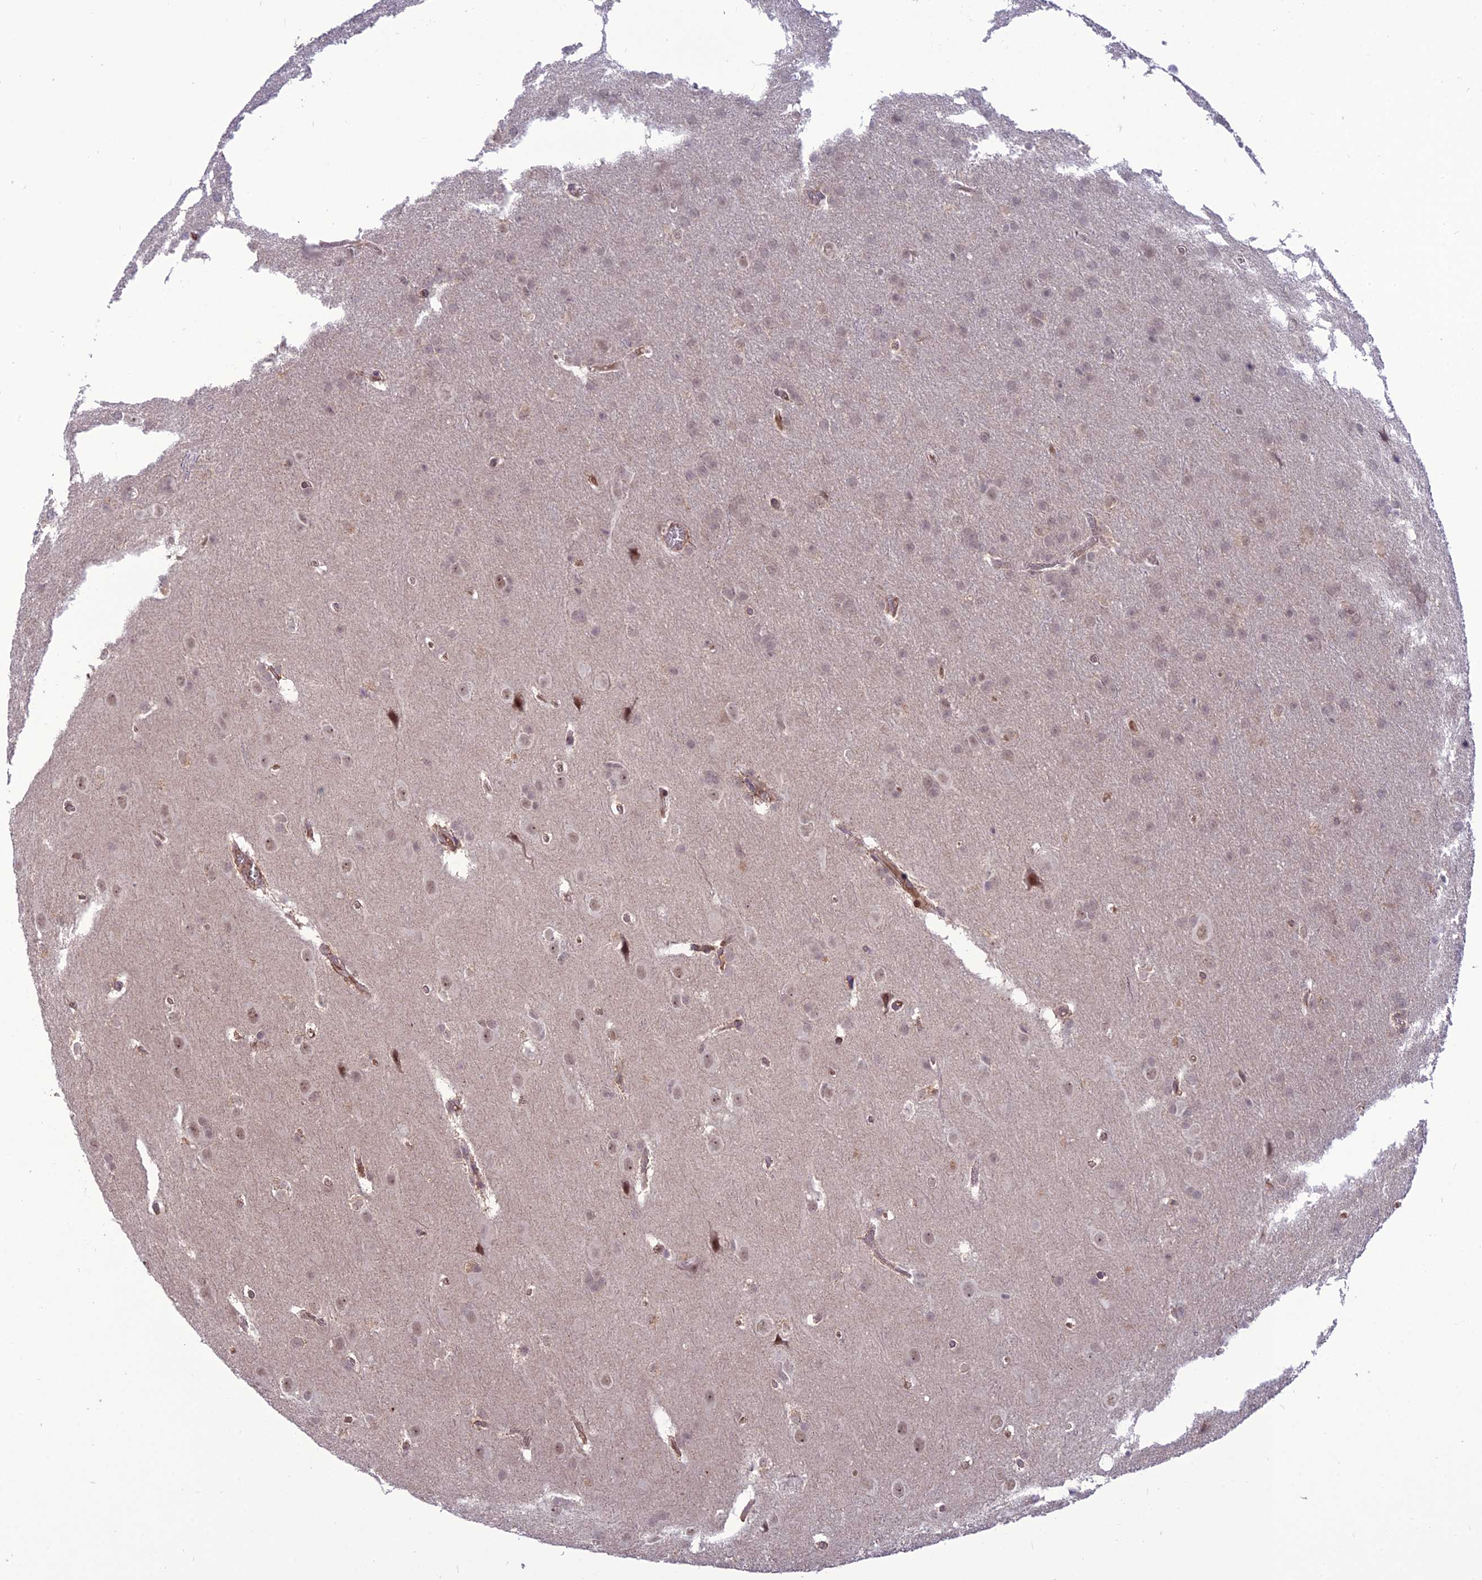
{"staining": {"intensity": "weak", "quantity": "25%-75%", "location": "nuclear"}, "tissue": "glioma", "cell_type": "Tumor cells", "image_type": "cancer", "snomed": [{"axis": "morphology", "description": "Glioma, malignant, Low grade"}, {"axis": "topography", "description": "Brain"}], "caption": "Malignant glioma (low-grade) was stained to show a protein in brown. There is low levels of weak nuclear positivity in about 25%-75% of tumor cells.", "gene": "FBRS", "patient": {"sex": "female", "age": 32}}